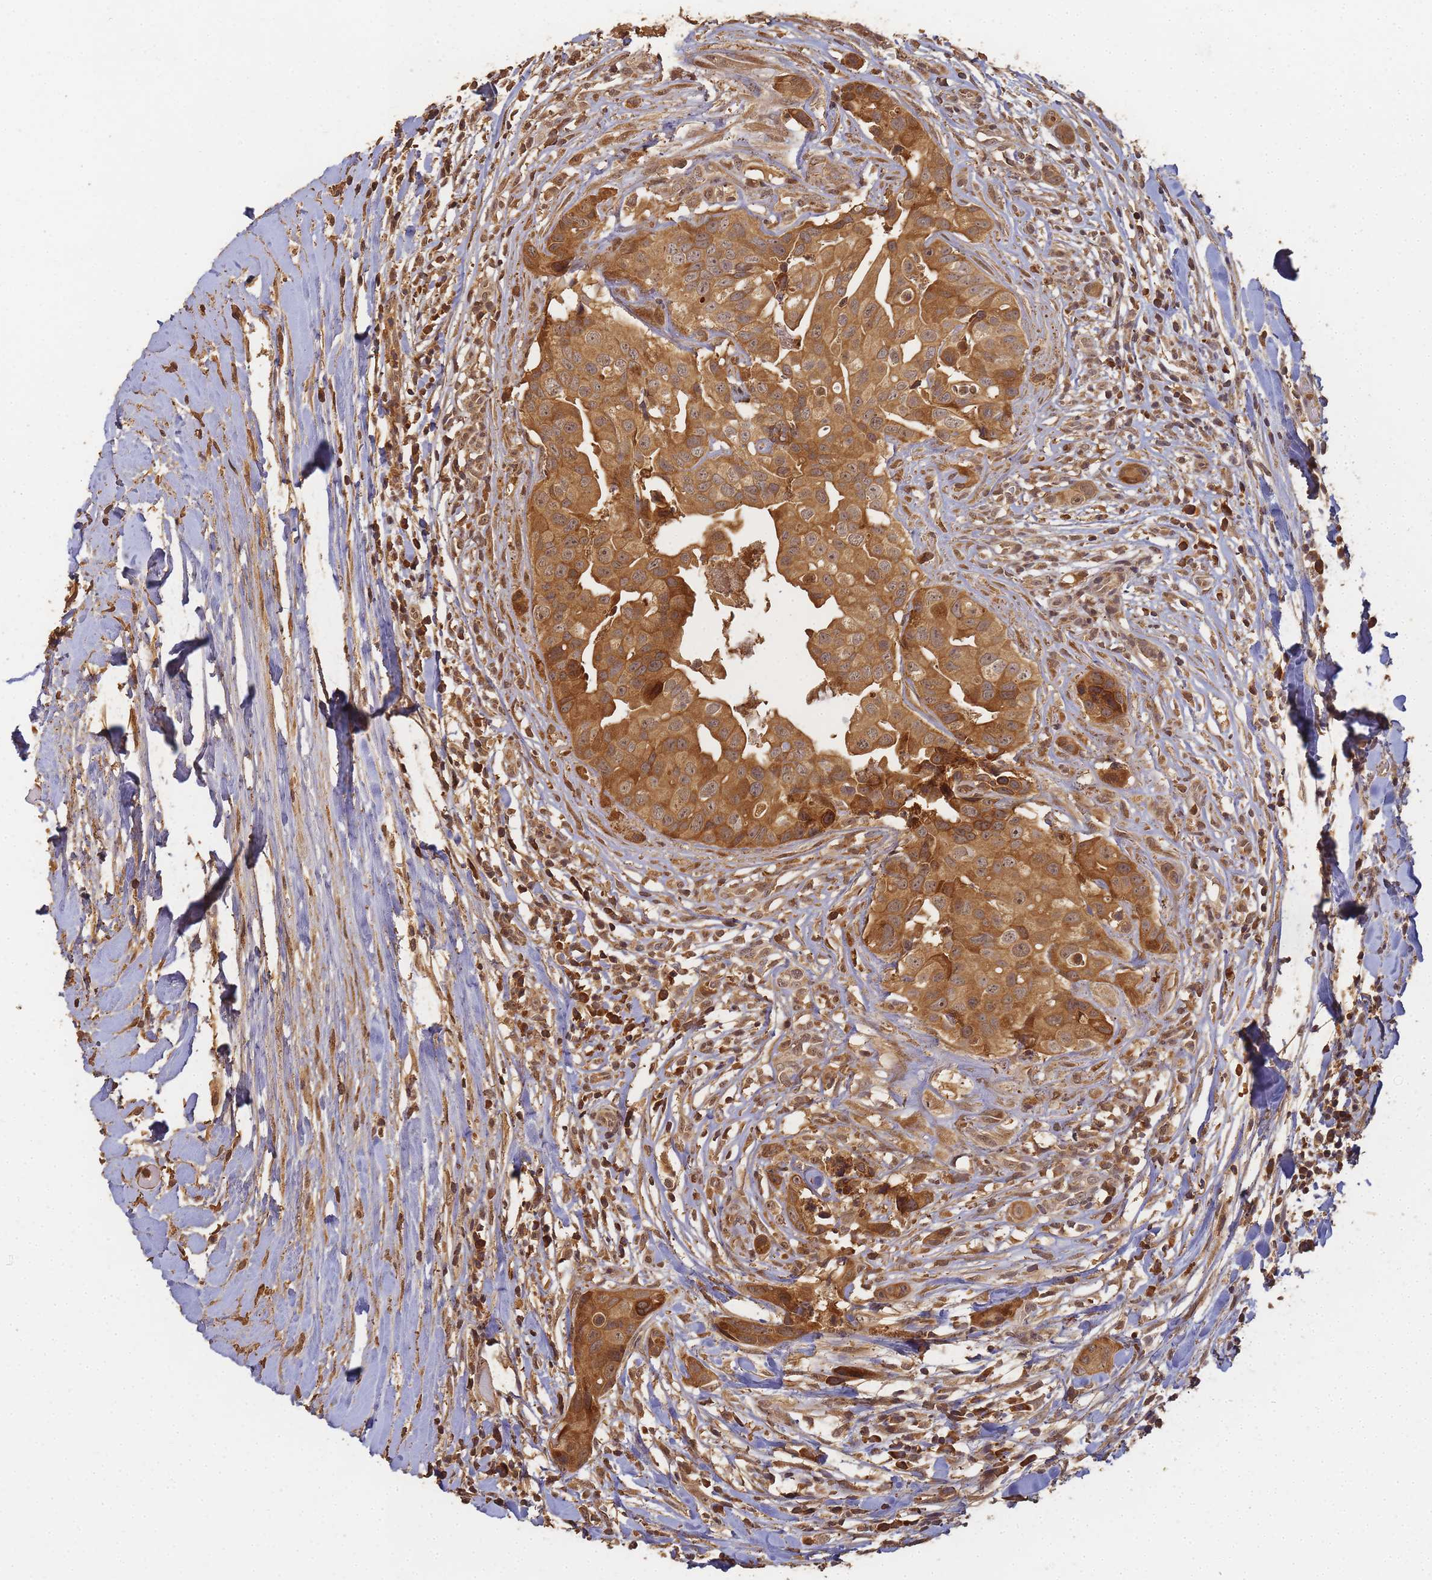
{"staining": {"intensity": "moderate", "quantity": ">75%", "location": "cytoplasmic/membranous,nuclear"}, "tissue": "head and neck cancer", "cell_type": "Tumor cells", "image_type": "cancer", "snomed": [{"axis": "morphology", "description": "Adenocarcinoma, NOS"}, {"axis": "morphology", "description": "Adenocarcinoma, metastatic, NOS"}, {"axis": "topography", "description": "Head-Neck"}], "caption": "Immunohistochemistry of human adenocarcinoma (head and neck) reveals medium levels of moderate cytoplasmic/membranous and nuclear positivity in approximately >75% of tumor cells. The protein of interest is shown in brown color, while the nuclei are stained blue.", "gene": "ALKBH1", "patient": {"sex": "male", "age": 75}}